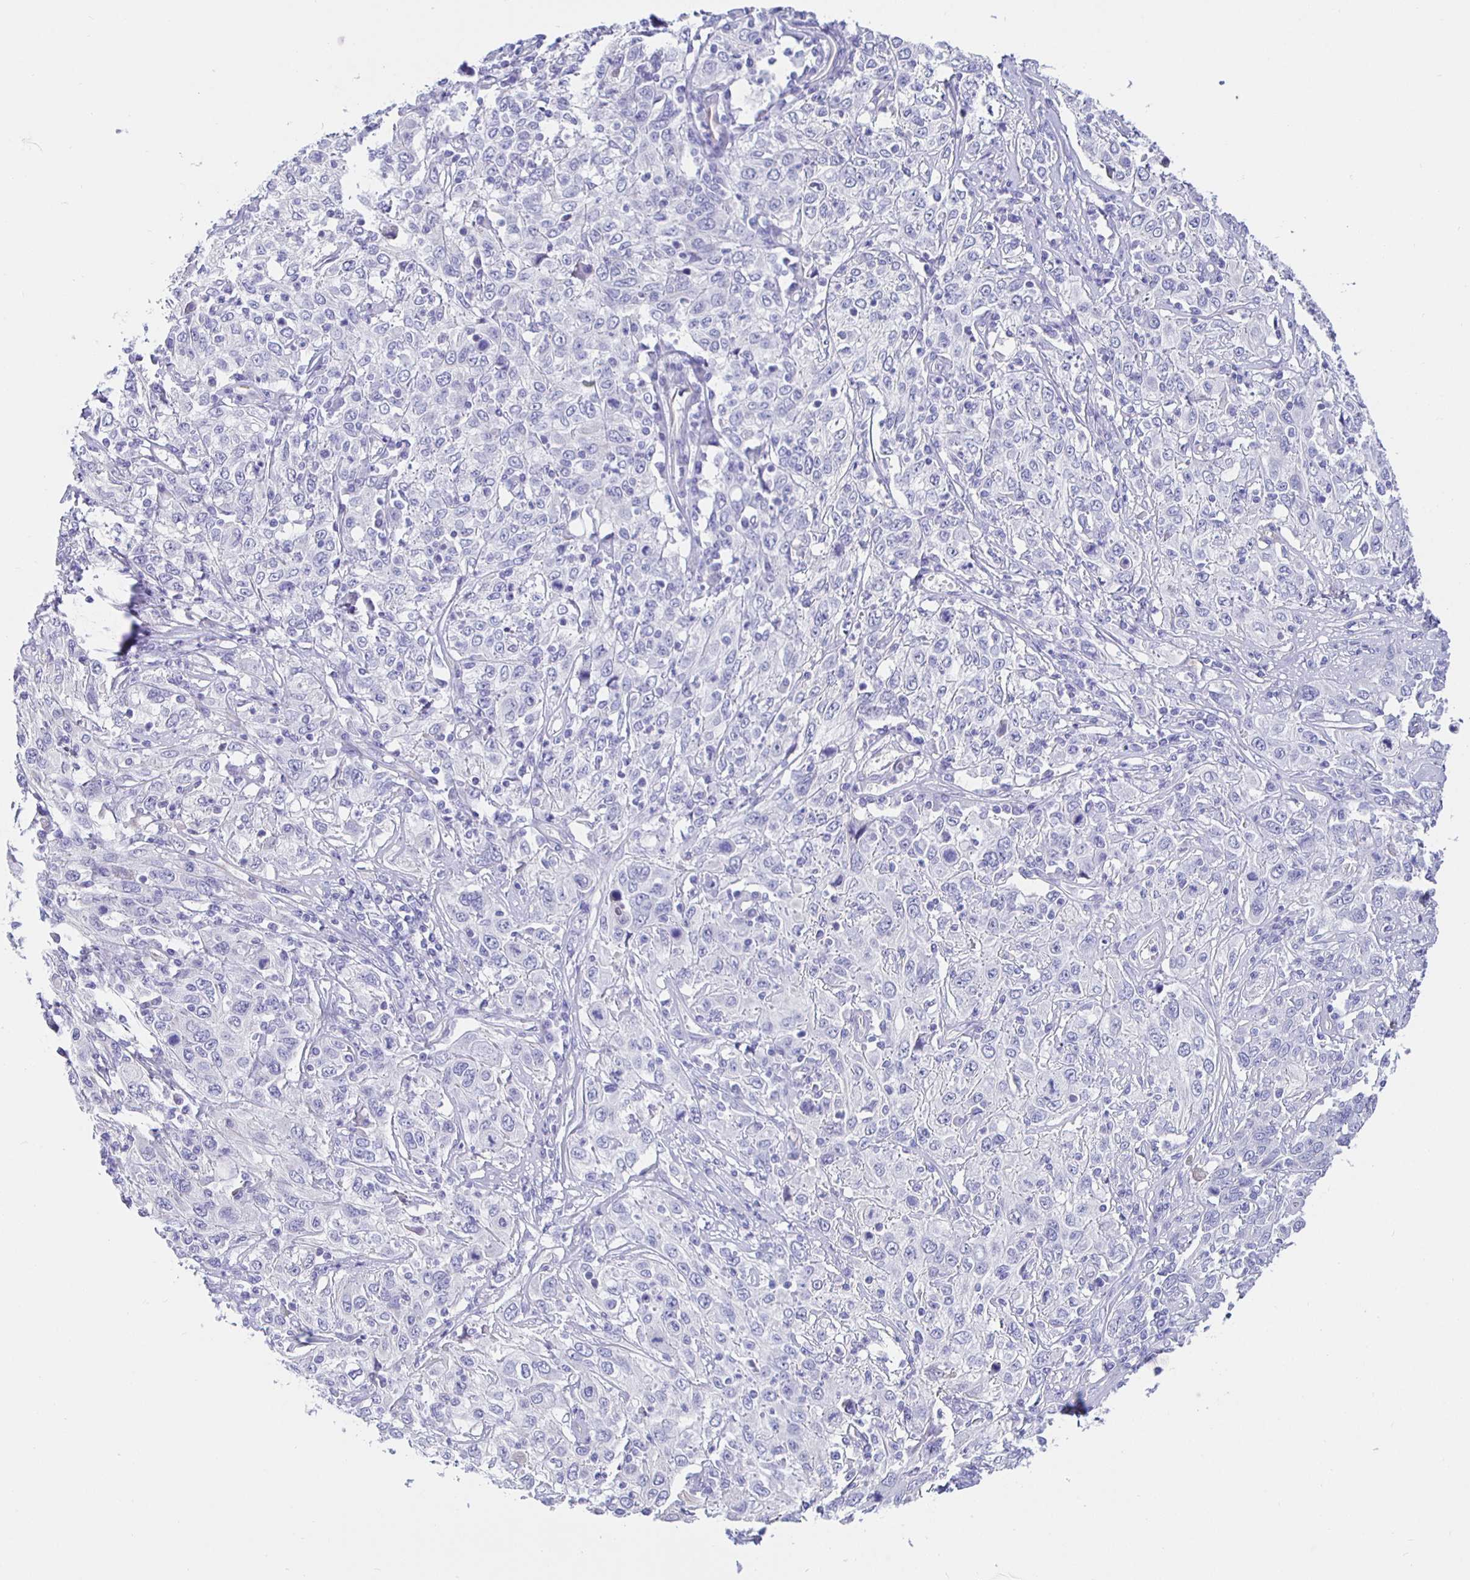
{"staining": {"intensity": "negative", "quantity": "none", "location": "none"}, "tissue": "cervical cancer", "cell_type": "Tumor cells", "image_type": "cancer", "snomed": [{"axis": "morphology", "description": "Squamous cell carcinoma, NOS"}, {"axis": "topography", "description": "Cervix"}], "caption": "Cervical squamous cell carcinoma was stained to show a protein in brown. There is no significant positivity in tumor cells.", "gene": "HSPA4L", "patient": {"sex": "female", "age": 46}}